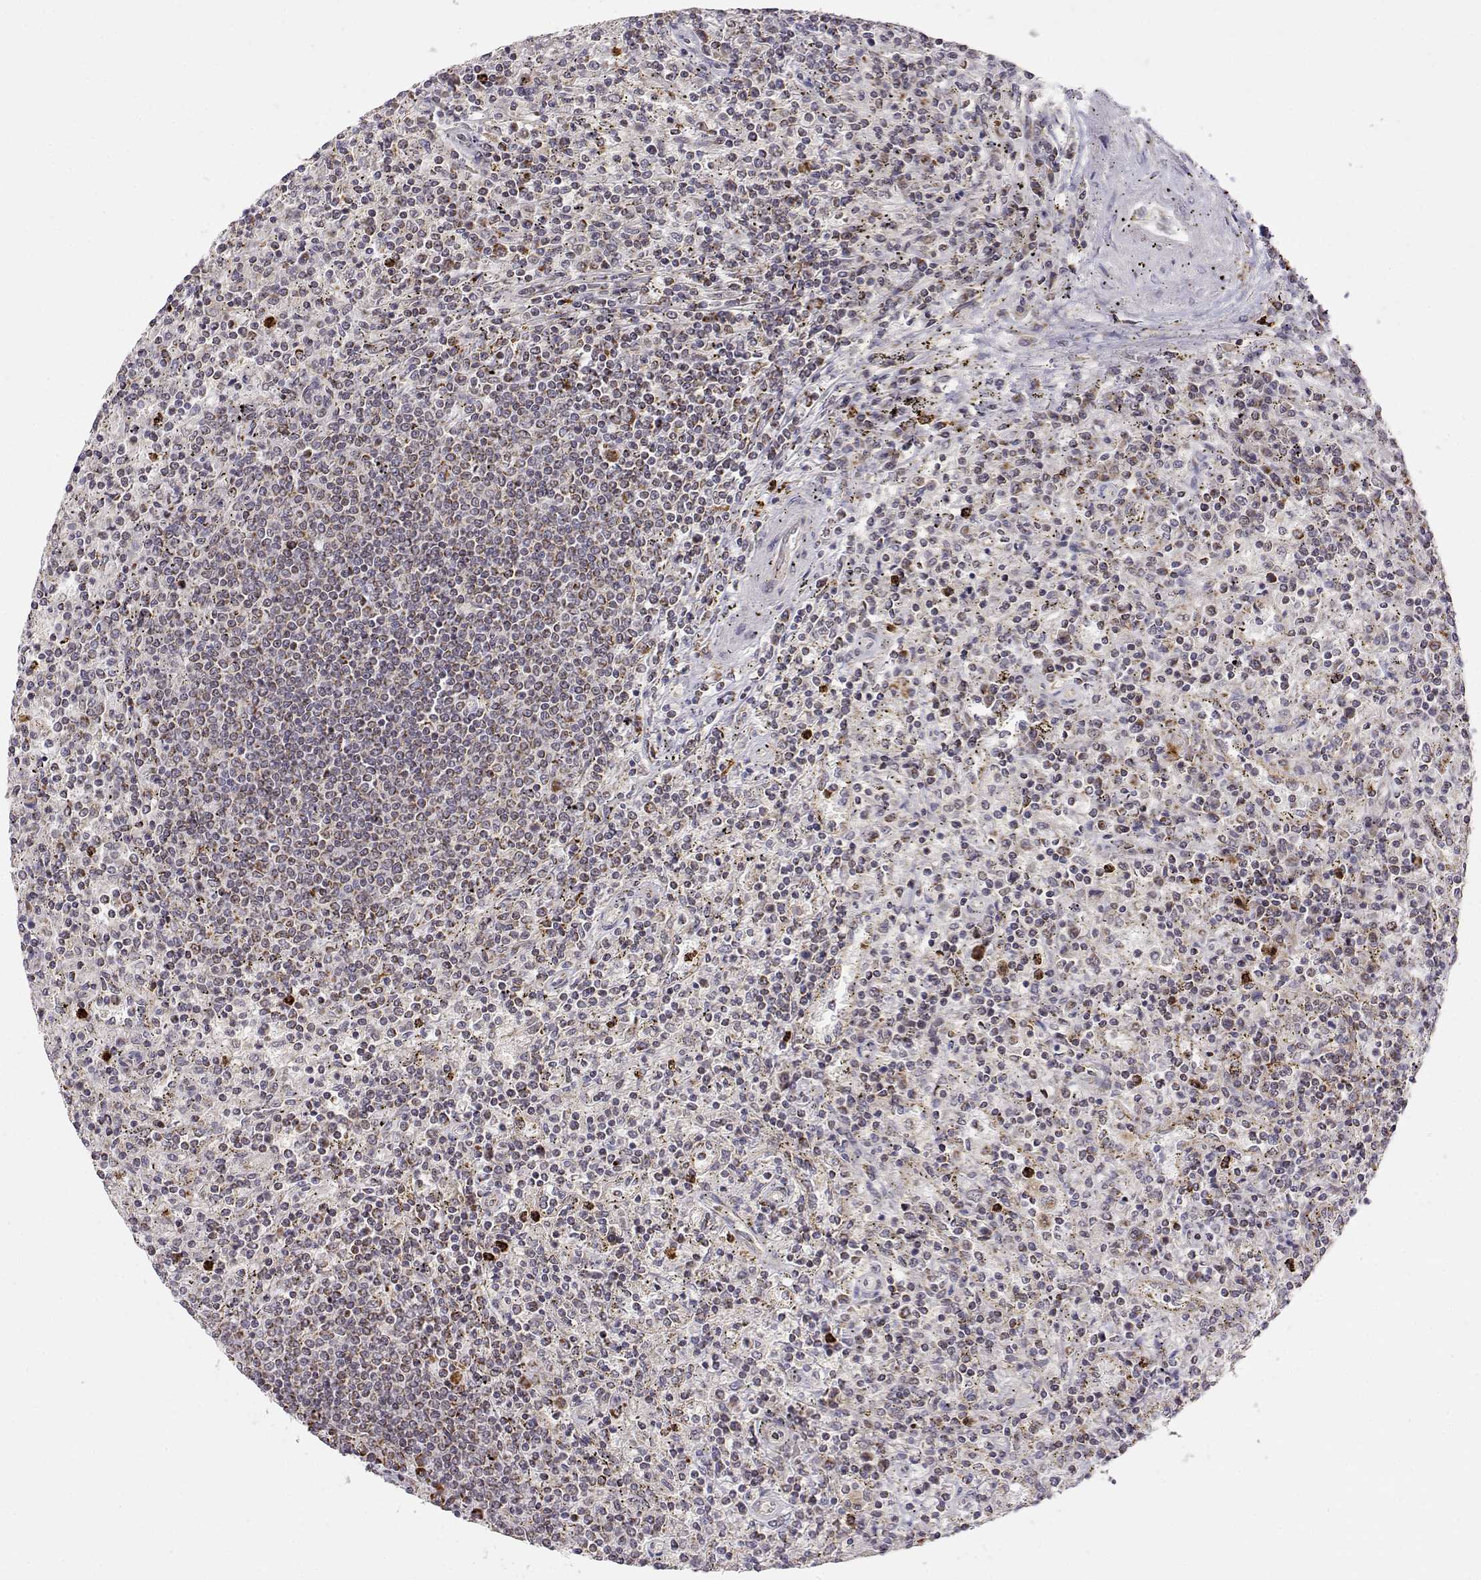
{"staining": {"intensity": "weak", "quantity": ">75%", "location": "cytoplasmic/membranous"}, "tissue": "lymphoma", "cell_type": "Tumor cells", "image_type": "cancer", "snomed": [{"axis": "morphology", "description": "Malignant lymphoma, non-Hodgkin's type, Low grade"}, {"axis": "topography", "description": "Spleen"}], "caption": "This histopathology image exhibits IHC staining of lymphoma, with low weak cytoplasmic/membranous staining in about >75% of tumor cells.", "gene": "EXOG", "patient": {"sex": "male", "age": 62}}